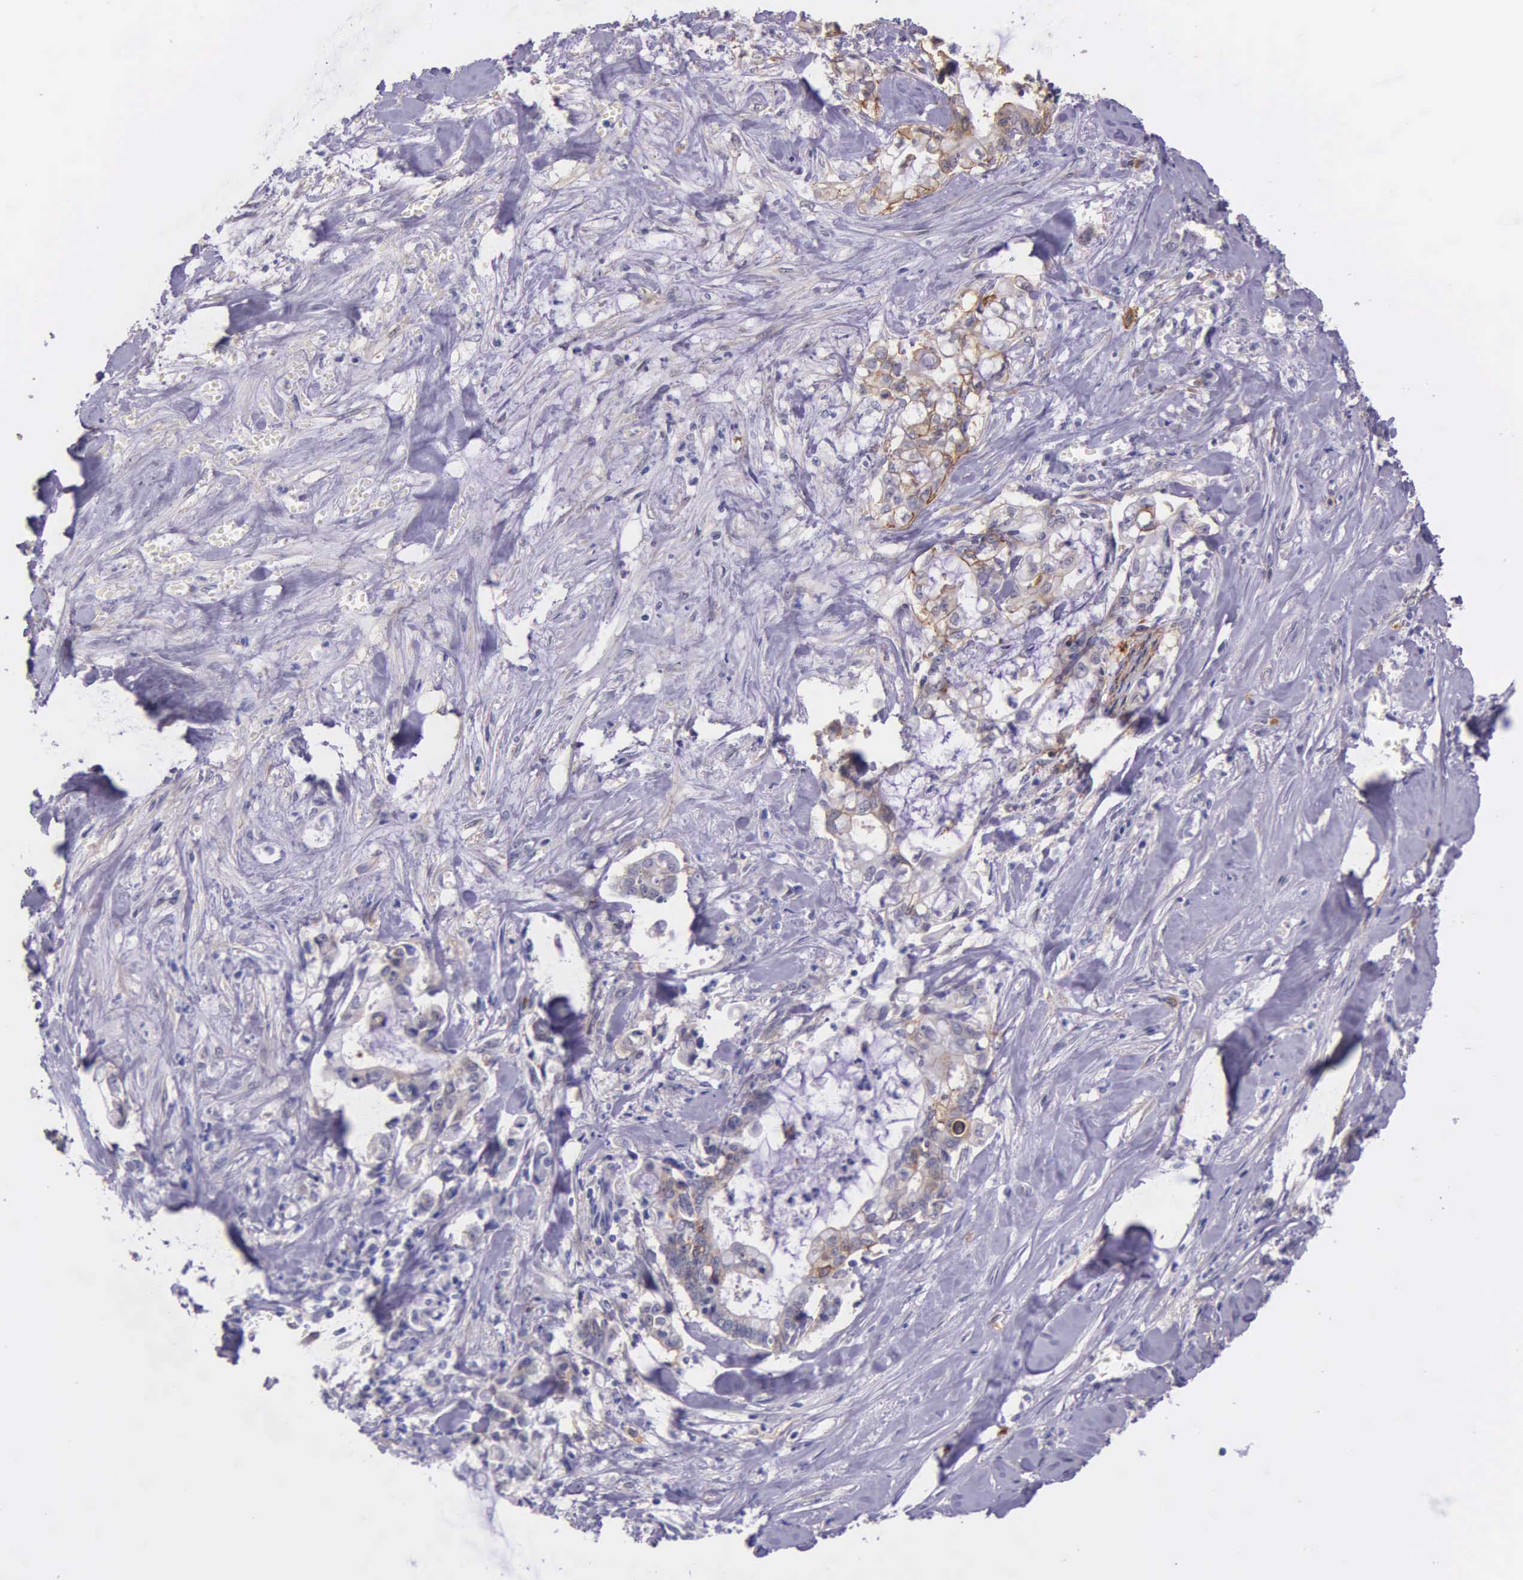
{"staining": {"intensity": "weak", "quantity": "<25%", "location": "cytoplasmic/membranous"}, "tissue": "liver cancer", "cell_type": "Tumor cells", "image_type": "cancer", "snomed": [{"axis": "morphology", "description": "Cholangiocarcinoma"}, {"axis": "topography", "description": "Liver"}], "caption": "This is an immunohistochemistry (IHC) image of liver cancer. There is no staining in tumor cells.", "gene": "AHNAK2", "patient": {"sex": "male", "age": 57}}